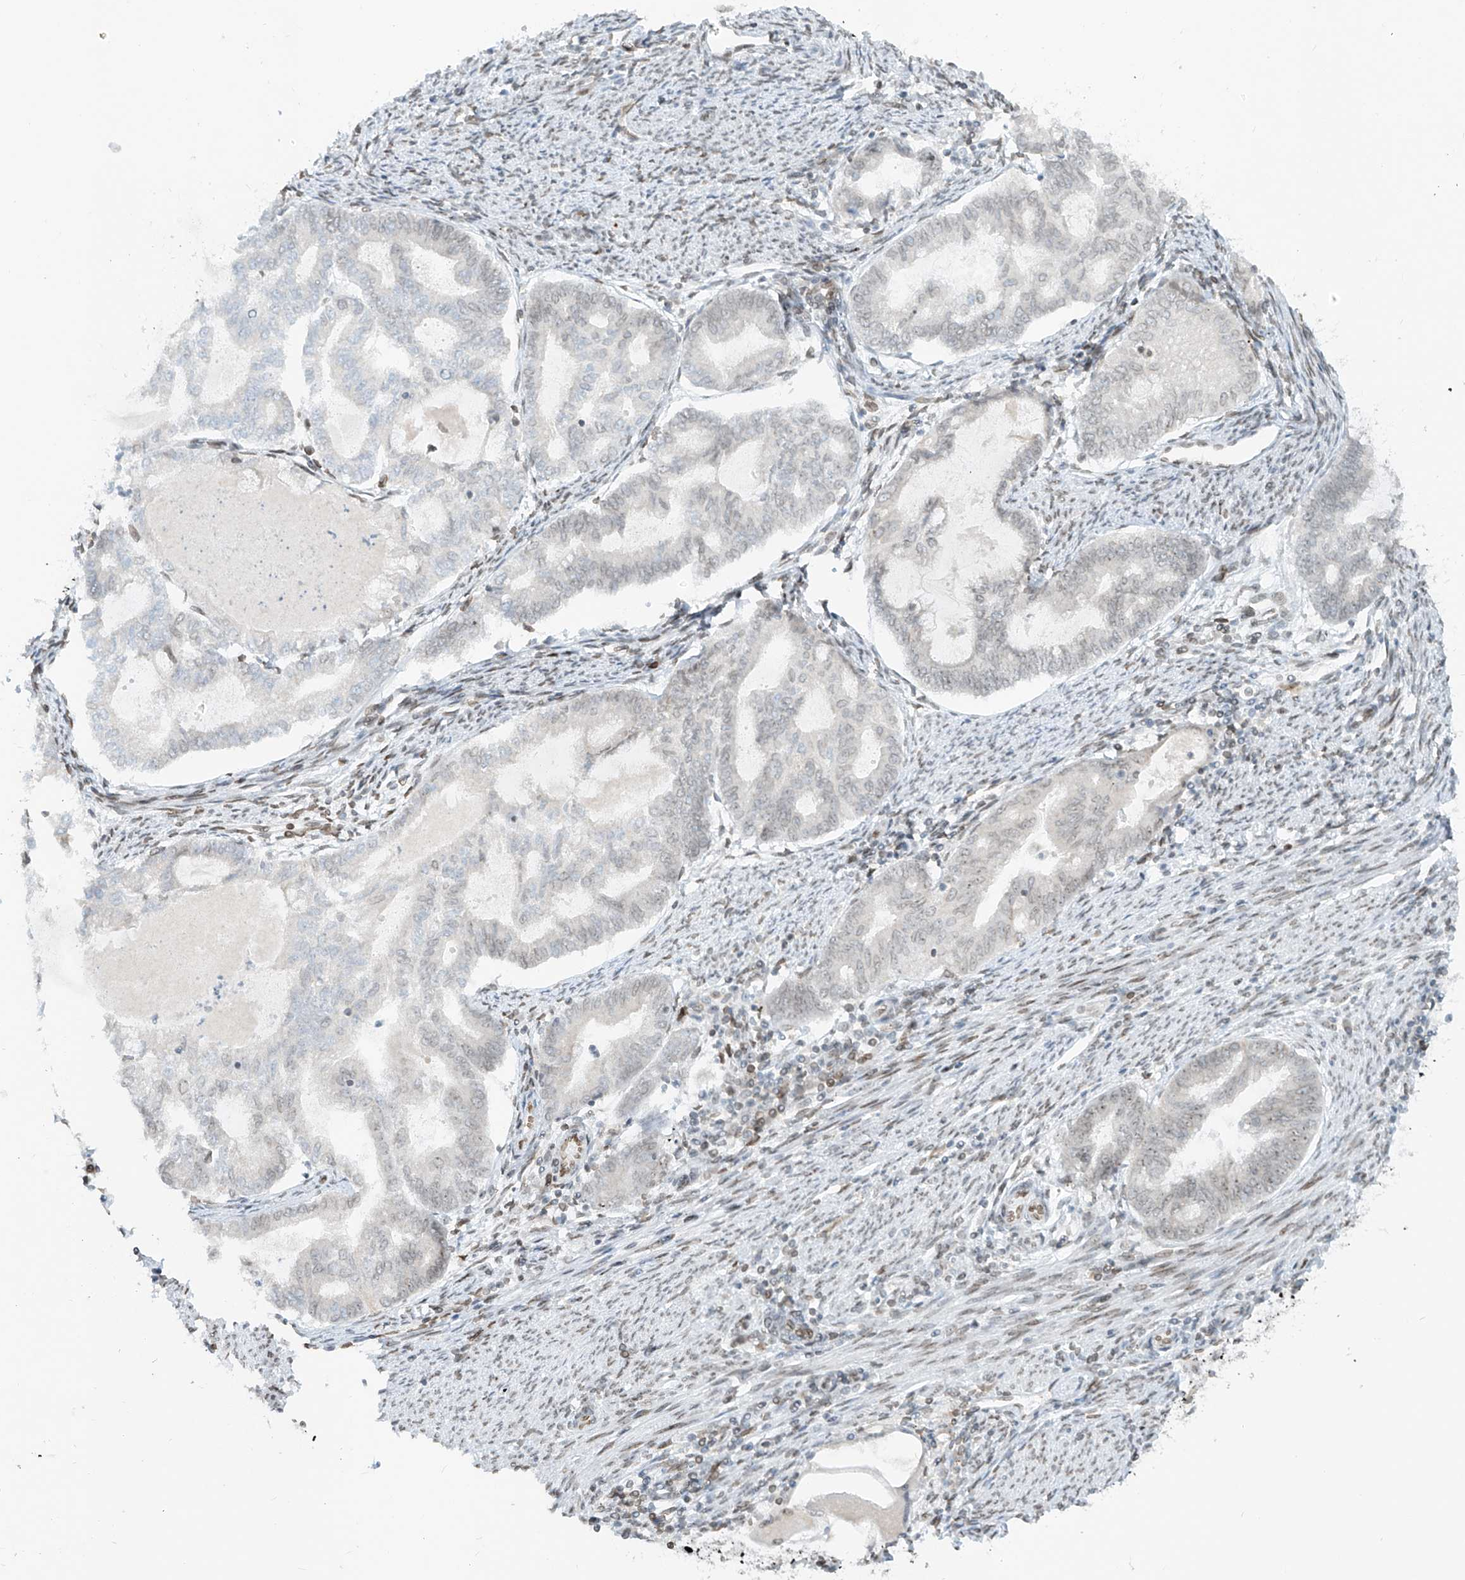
{"staining": {"intensity": "weak", "quantity": "<25%", "location": "nuclear"}, "tissue": "endometrial cancer", "cell_type": "Tumor cells", "image_type": "cancer", "snomed": [{"axis": "morphology", "description": "Adenocarcinoma, NOS"}, {"axis": "topography", "description": "Endometrium"}], "caption": "High power microscopy micrograph of an immunohistochemistry (IHC) micrograph of adenocarcinoma (endometrial), revealing no significant expression in tumor cells.", "gene": "SAMD15", "patient": {"sex": "female", "age": 79}}